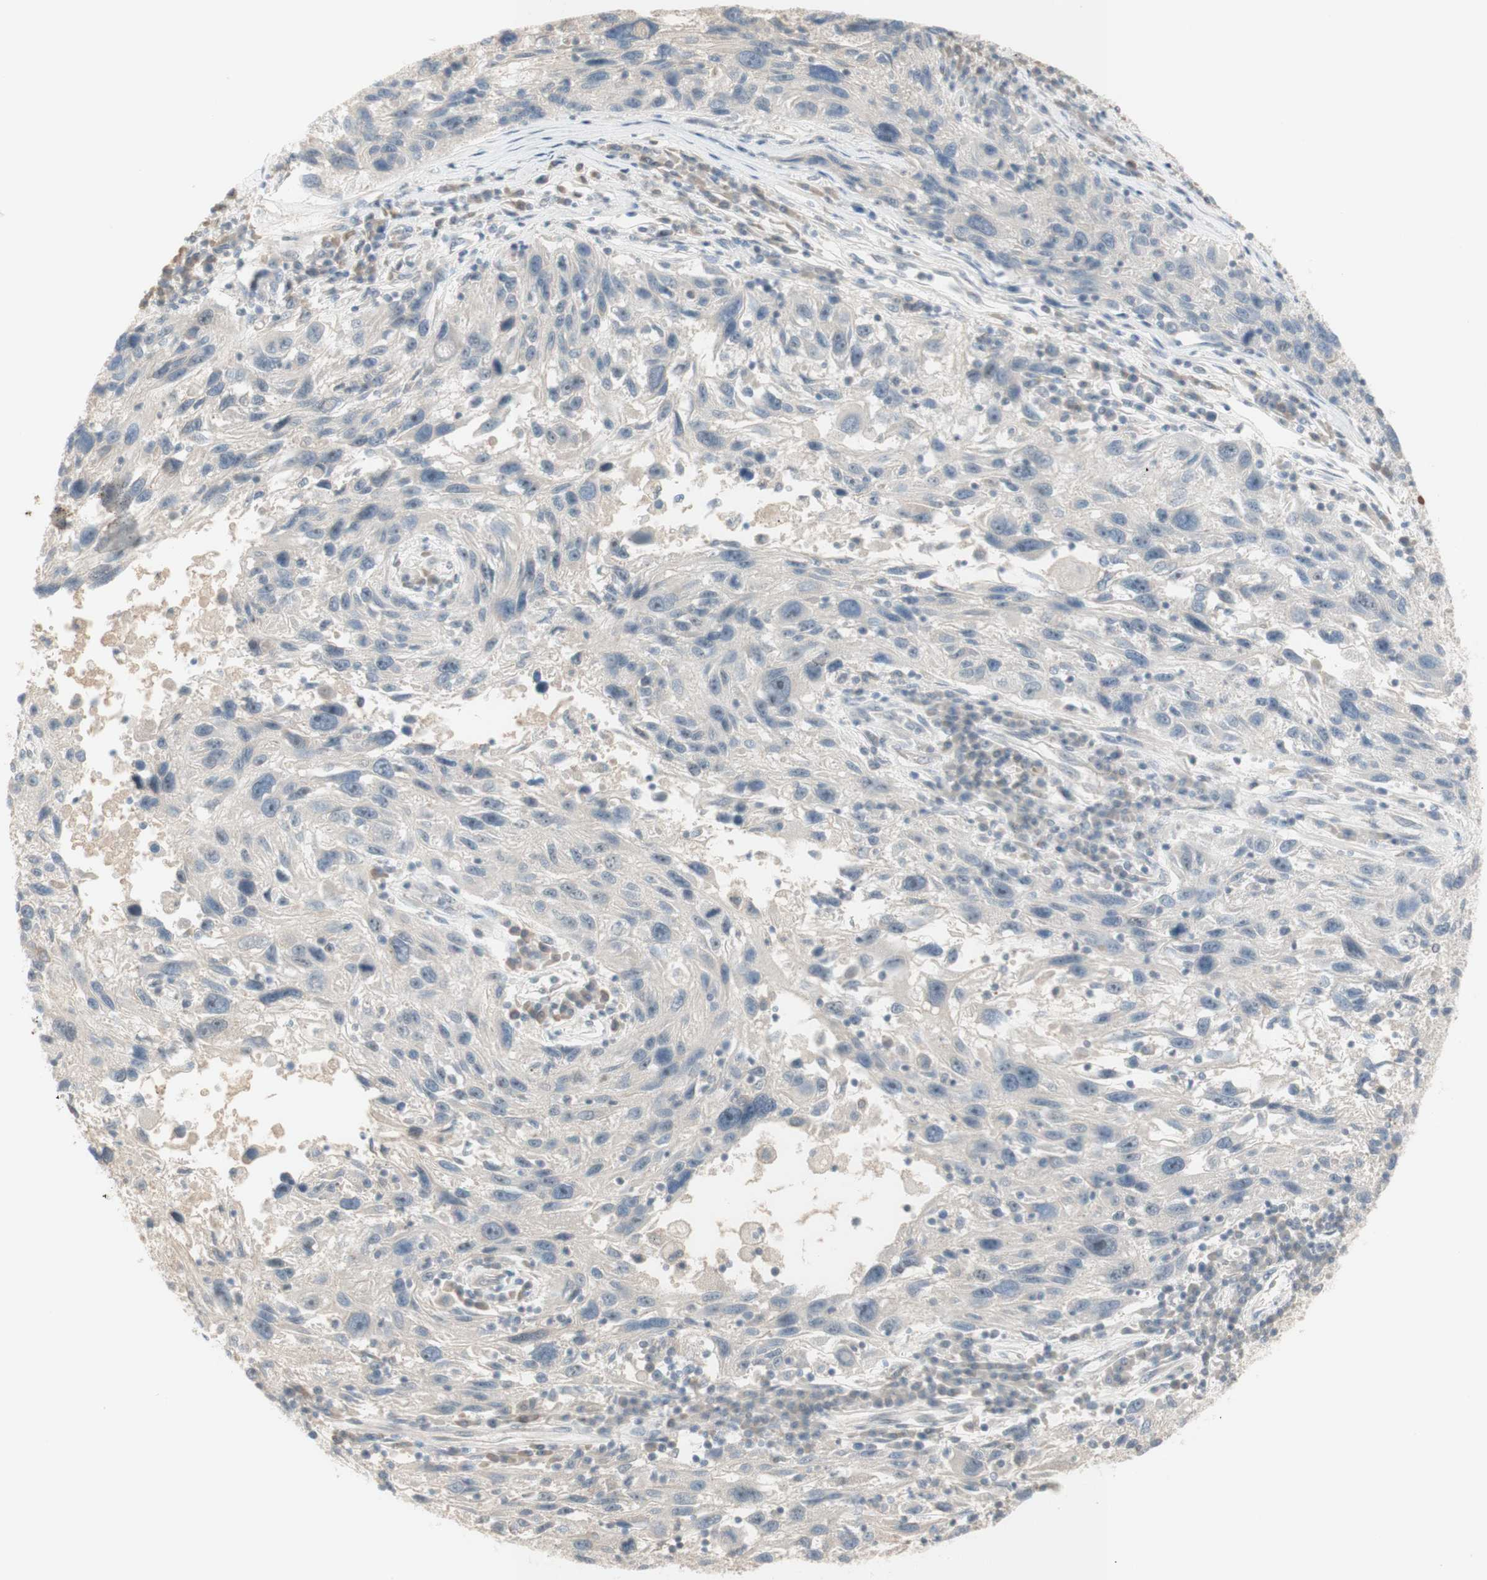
{"staining": {"intensity": "negative", "quantity": "none", "location": "none"}, "tissue": "melanoma", "cell_type": "Tumor cells", "image_type": "cancer", "snomed": [{"axis": "morphology", "description": "Malignant melanoma, NOS"}, {"axis": "topography", "description": "Skin"}], "caption": "This is a image of IHC staining of malignant melanoma, which shows no expression in tumor cells. (Brightfield microscopy of DAB immunohistochemistry (IHC) at high magnification).", "gene": "PLCD4", "patient": {"sex": "male", "age": 53}}